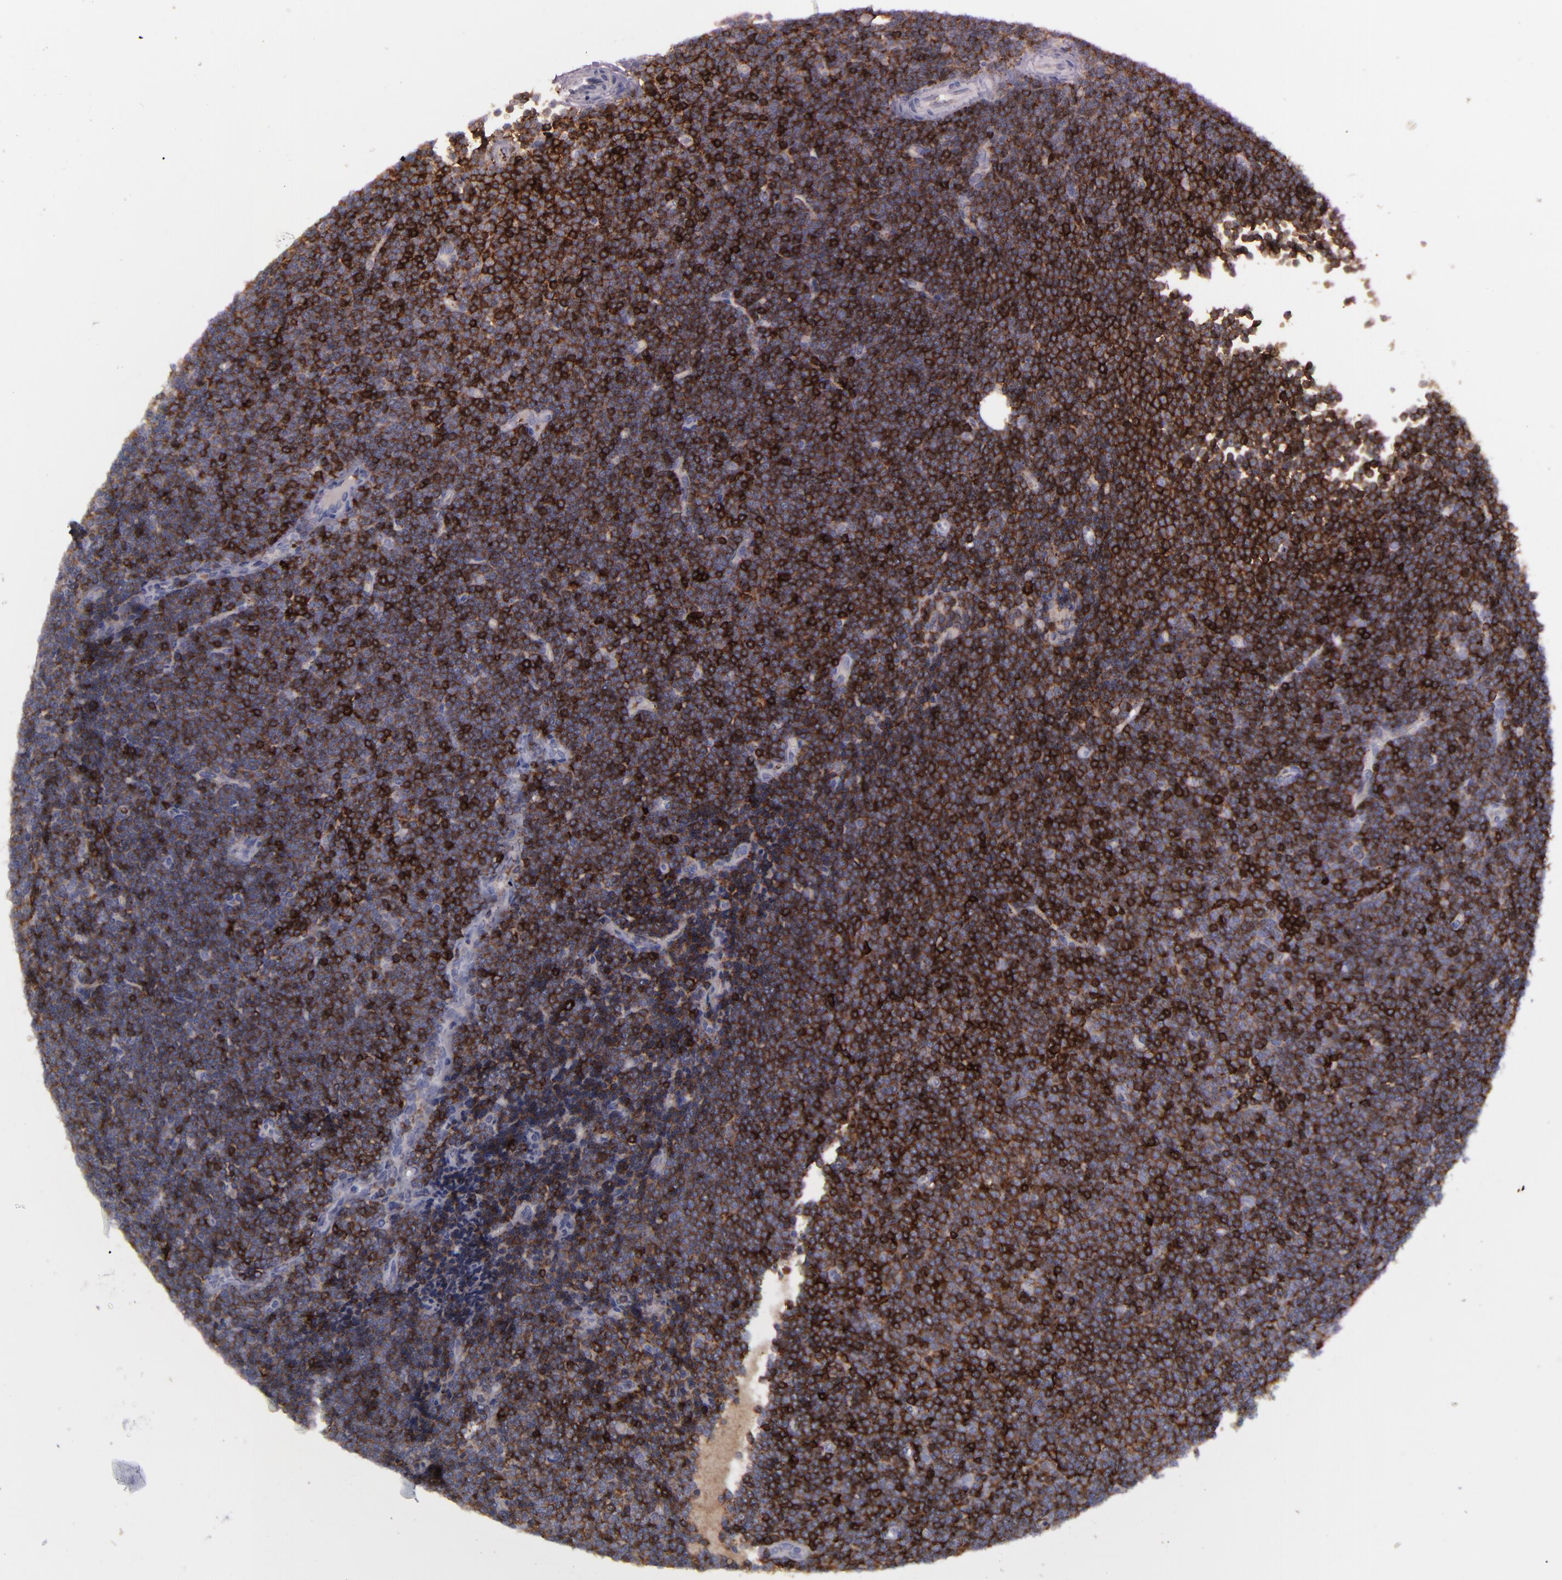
{"staining": {"intensity": "strong", "quantity": ">75%", "location": "cytoplasmic/membranous"}, "tissue": "lymphoma", "cell_type": "Tumor cells", "image_type": "cancer", "snomed": [{"axis": "morphology", "description": "Malignant lymphoma, non-Hodgkin's type, Low grade"}, {"axis": "topography", "description": "Lymph node"}], "caption": "Brown immunohistochemical staining in human malignant lymphoma, non-Hodgkin's type (low-grade) shows strong cytoplasmic/membranous positivity in approximately >75% of tumor cells.", "gene": "CD27", "patient": {"sex": "female", "age": 73}}